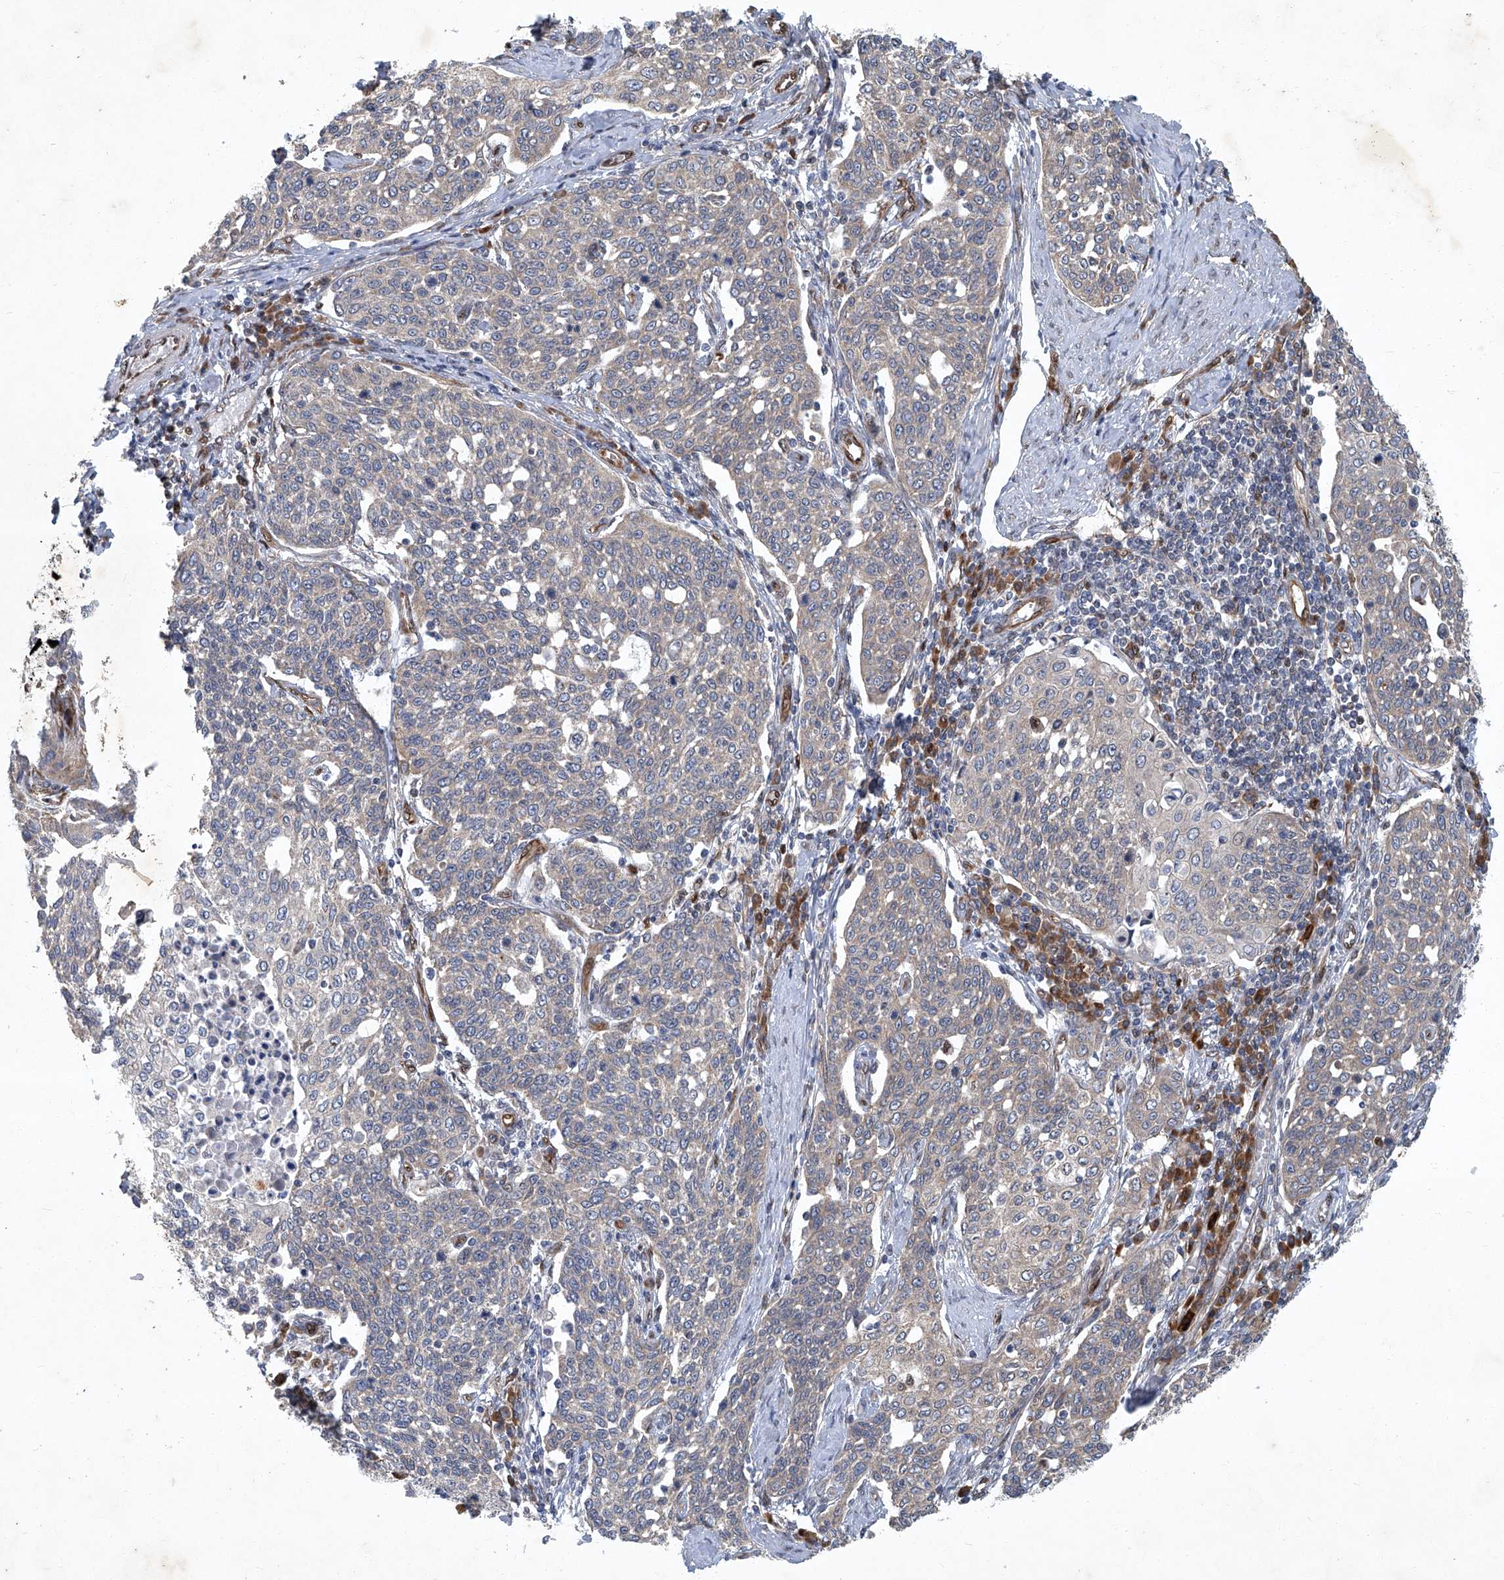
{"staining": {"intensity": "negative", "quantity": "none", "location": "none"}, "tissue": "cervical cancer", "cell_type": "Tumor cells", "image_type": "cancer", "snomed": [{"axis": "morphology", "description": "Squamous cell carcinoma, NOS"}, {"axis": "topography", "description": "Cervix"}], "caption": "This is an immunohistochemistry (IHC) image of cervical cancer (squamous cell carcinoma). There is no positivity in tumor cells.", "gene": "GPR132", "patient": {"sex": "female", "age": 34}}